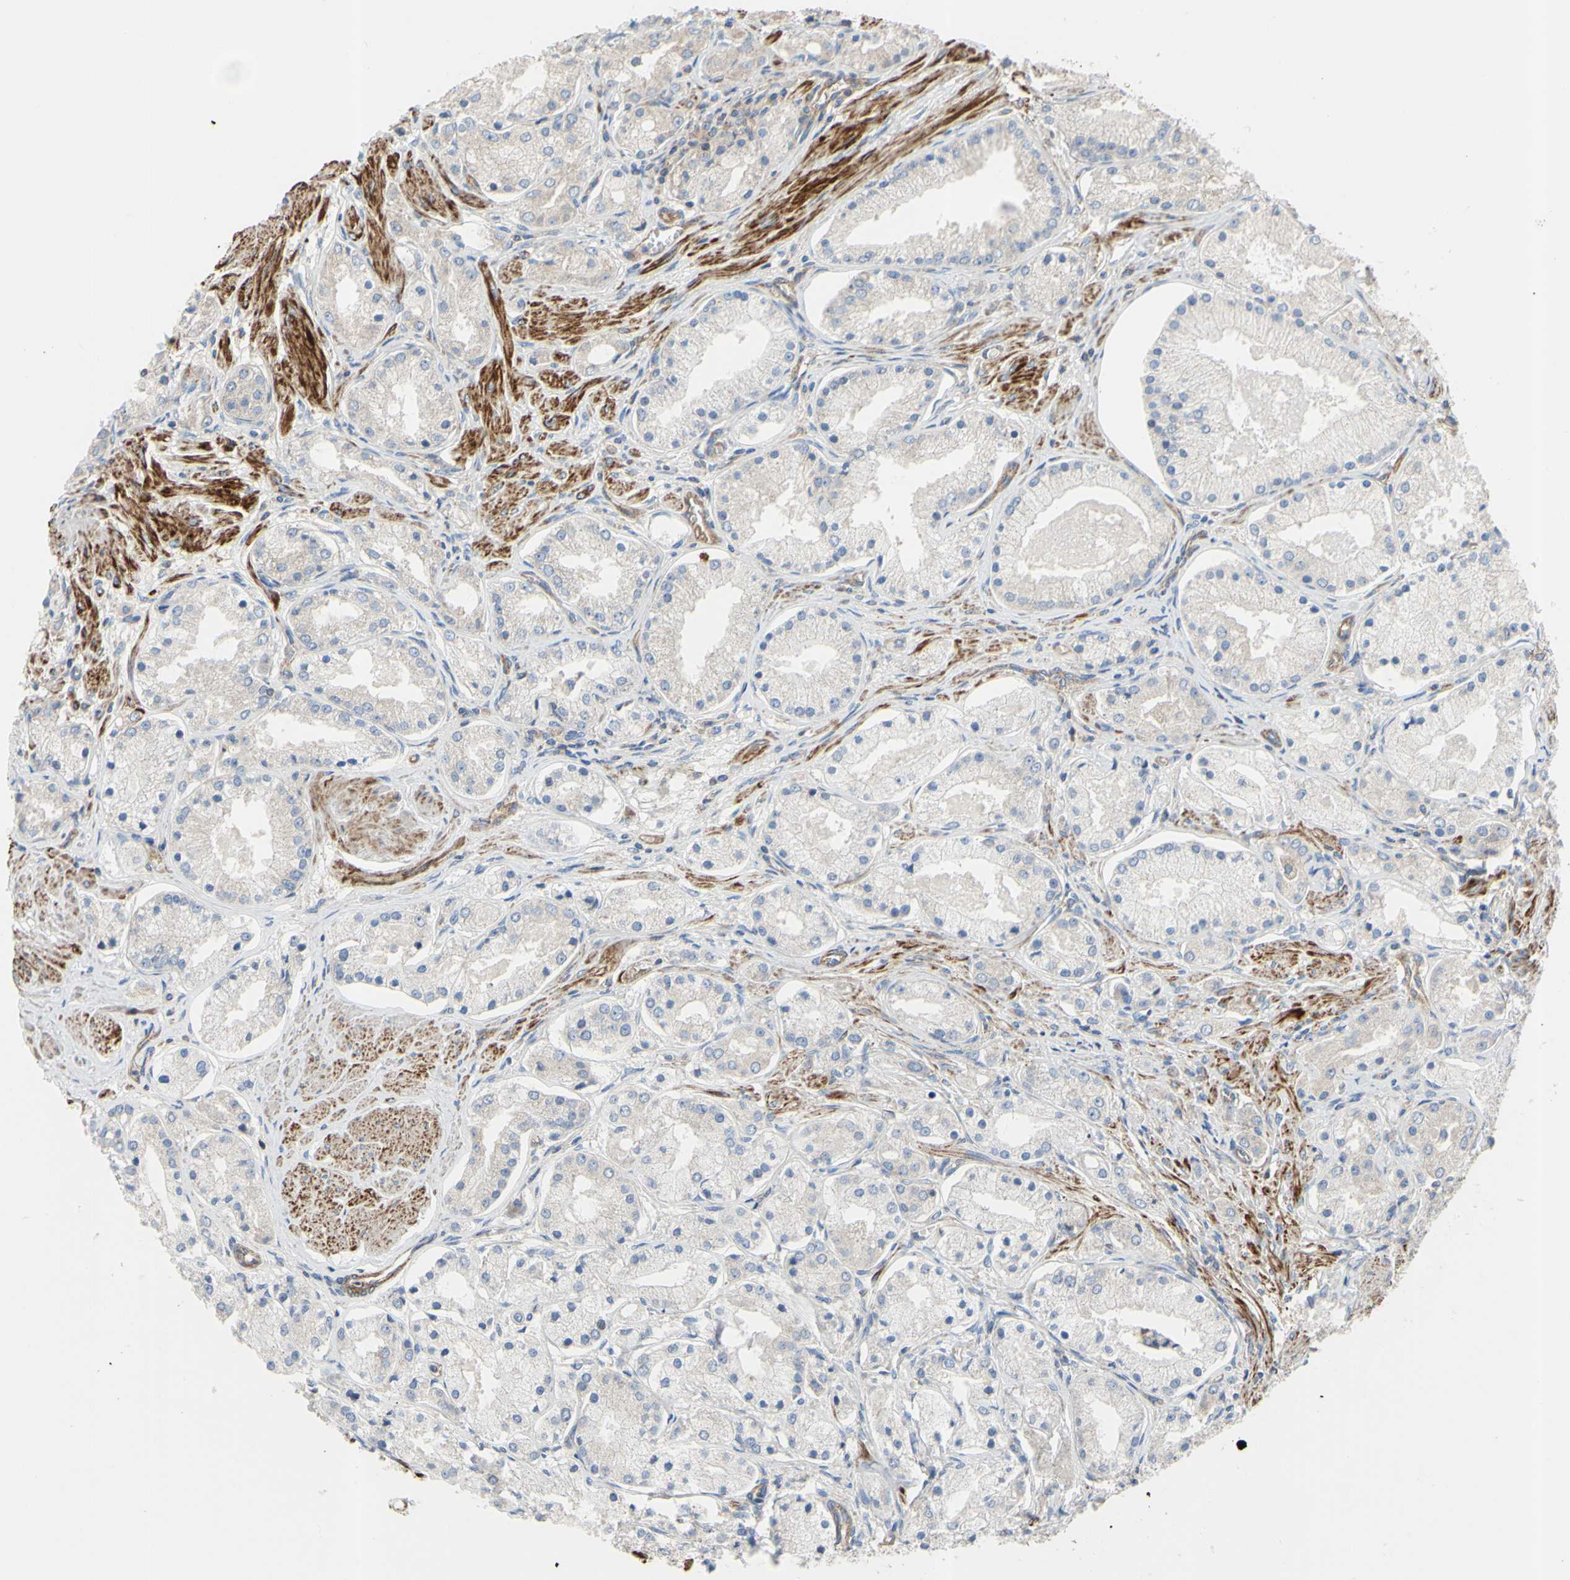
{"staining": {"intensity": "negative", "quantity": "none", "location": "none"}, "tissue": "prostate cancer", "cell_type": "Tumor cells", "image_type": "cancer", "snomed": [{"axis": "morphology", "description": "Adenocarcinoma, High grade"}, {"axis": "topography", "description": "Prostate"}], "caption": "This is an immunohistochemistry (IHC) micrograph of high-grade adenocarcinoma (prostate). There is no expression in tumor cells.", "gene": "BECN1", "patient": {"sex": "male", "age": 66}}